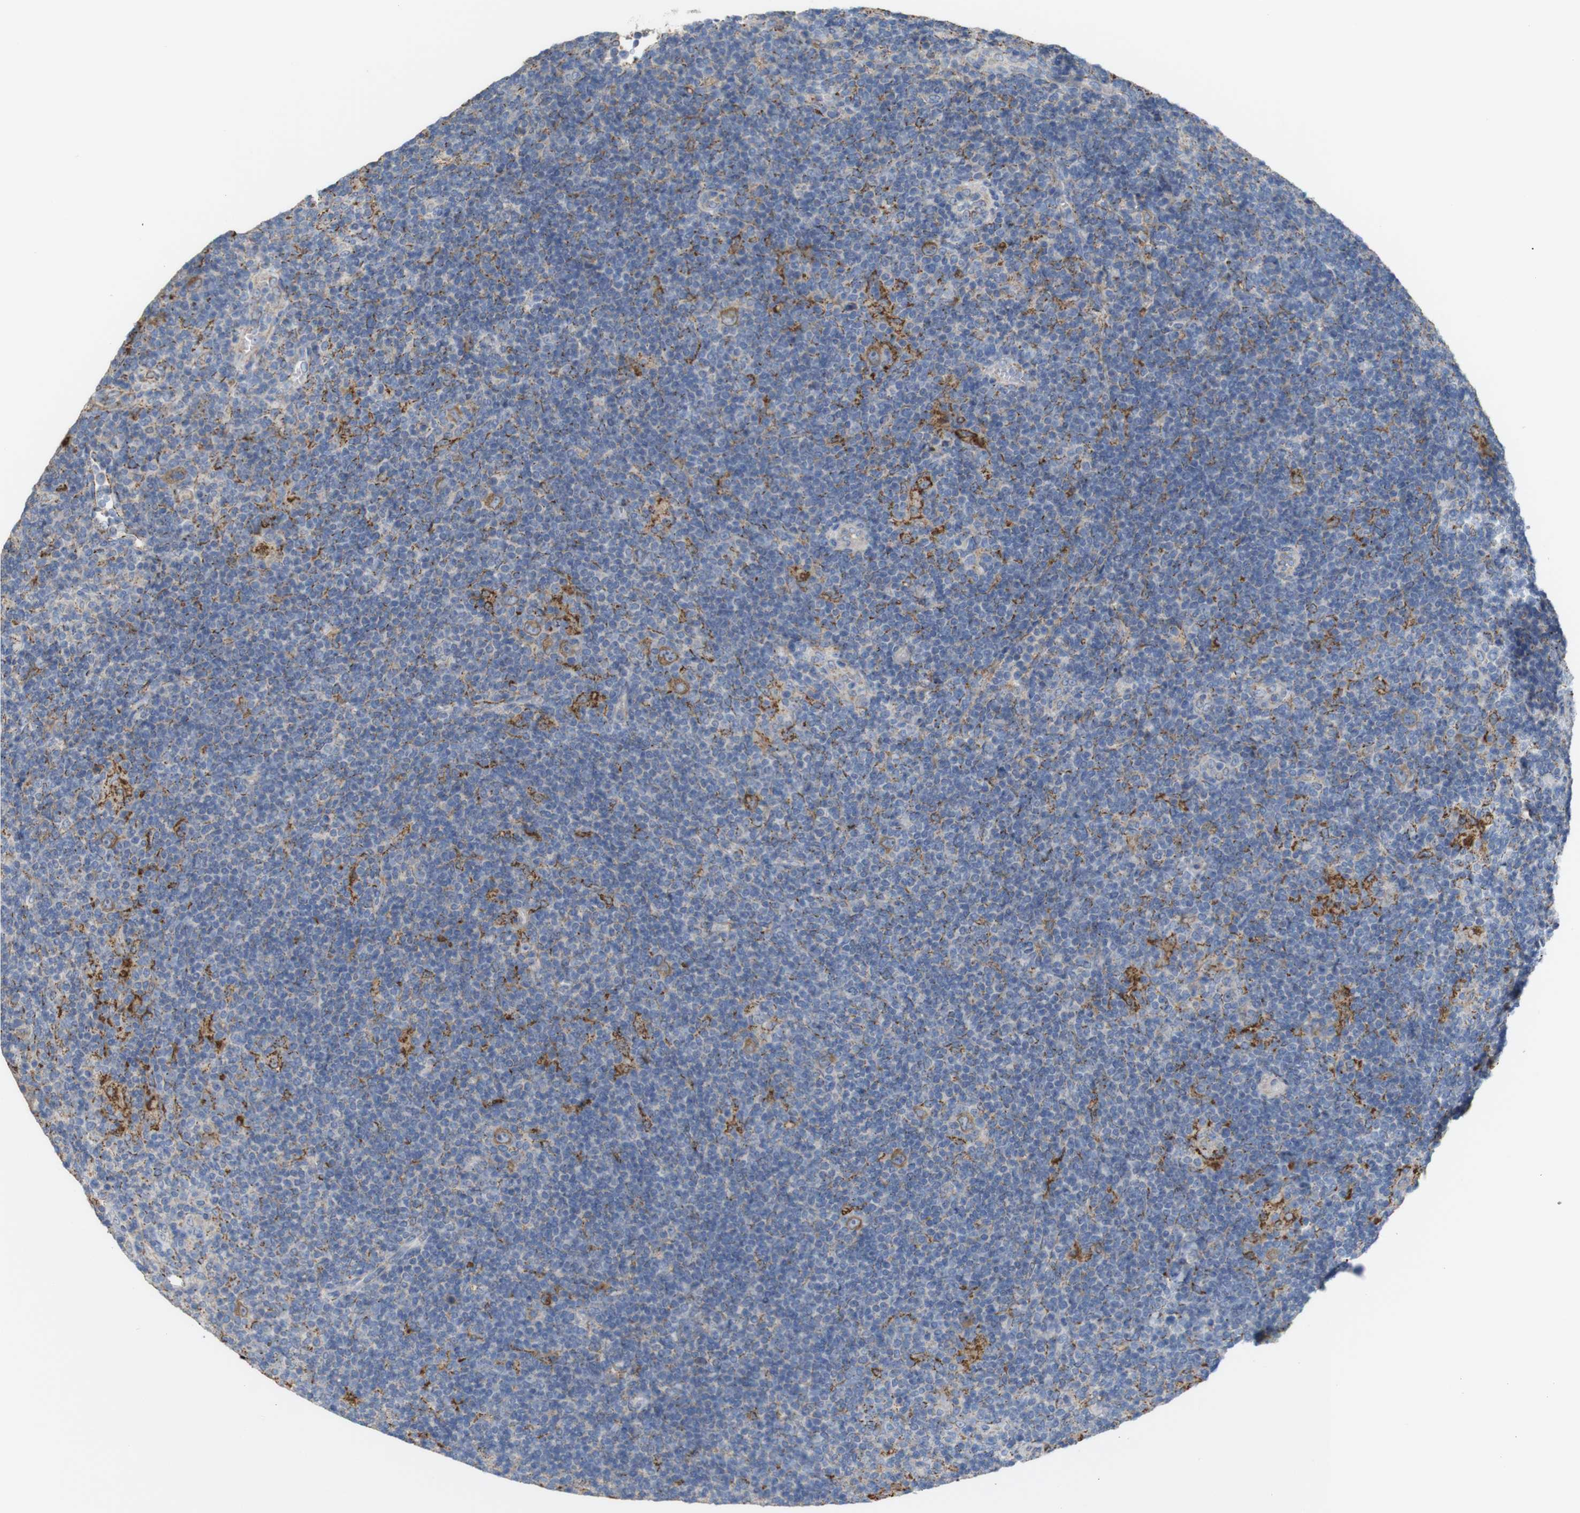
{"staining": {"intensity": "moderate", "quantity": ">75%", "location": "cytoplasmic/membranous"}, "tissue": "lymphoma", "cell_type": "Tumor cells", "image_type": "cancer", "snomed": [{"axis": "morphology", "description": "Hodgkin's disease, NOS"}, {"axis": "topography", "description": "Lymph node"}], "caption": "About >75% of tumor cells in human Hodgkin's disease display moderate cytoplasmic/membranous protein staining as visualized by brown immunohistochemical staining.", "gene": "PTPRR", "patient": {"sex": "female", "age": 57}}